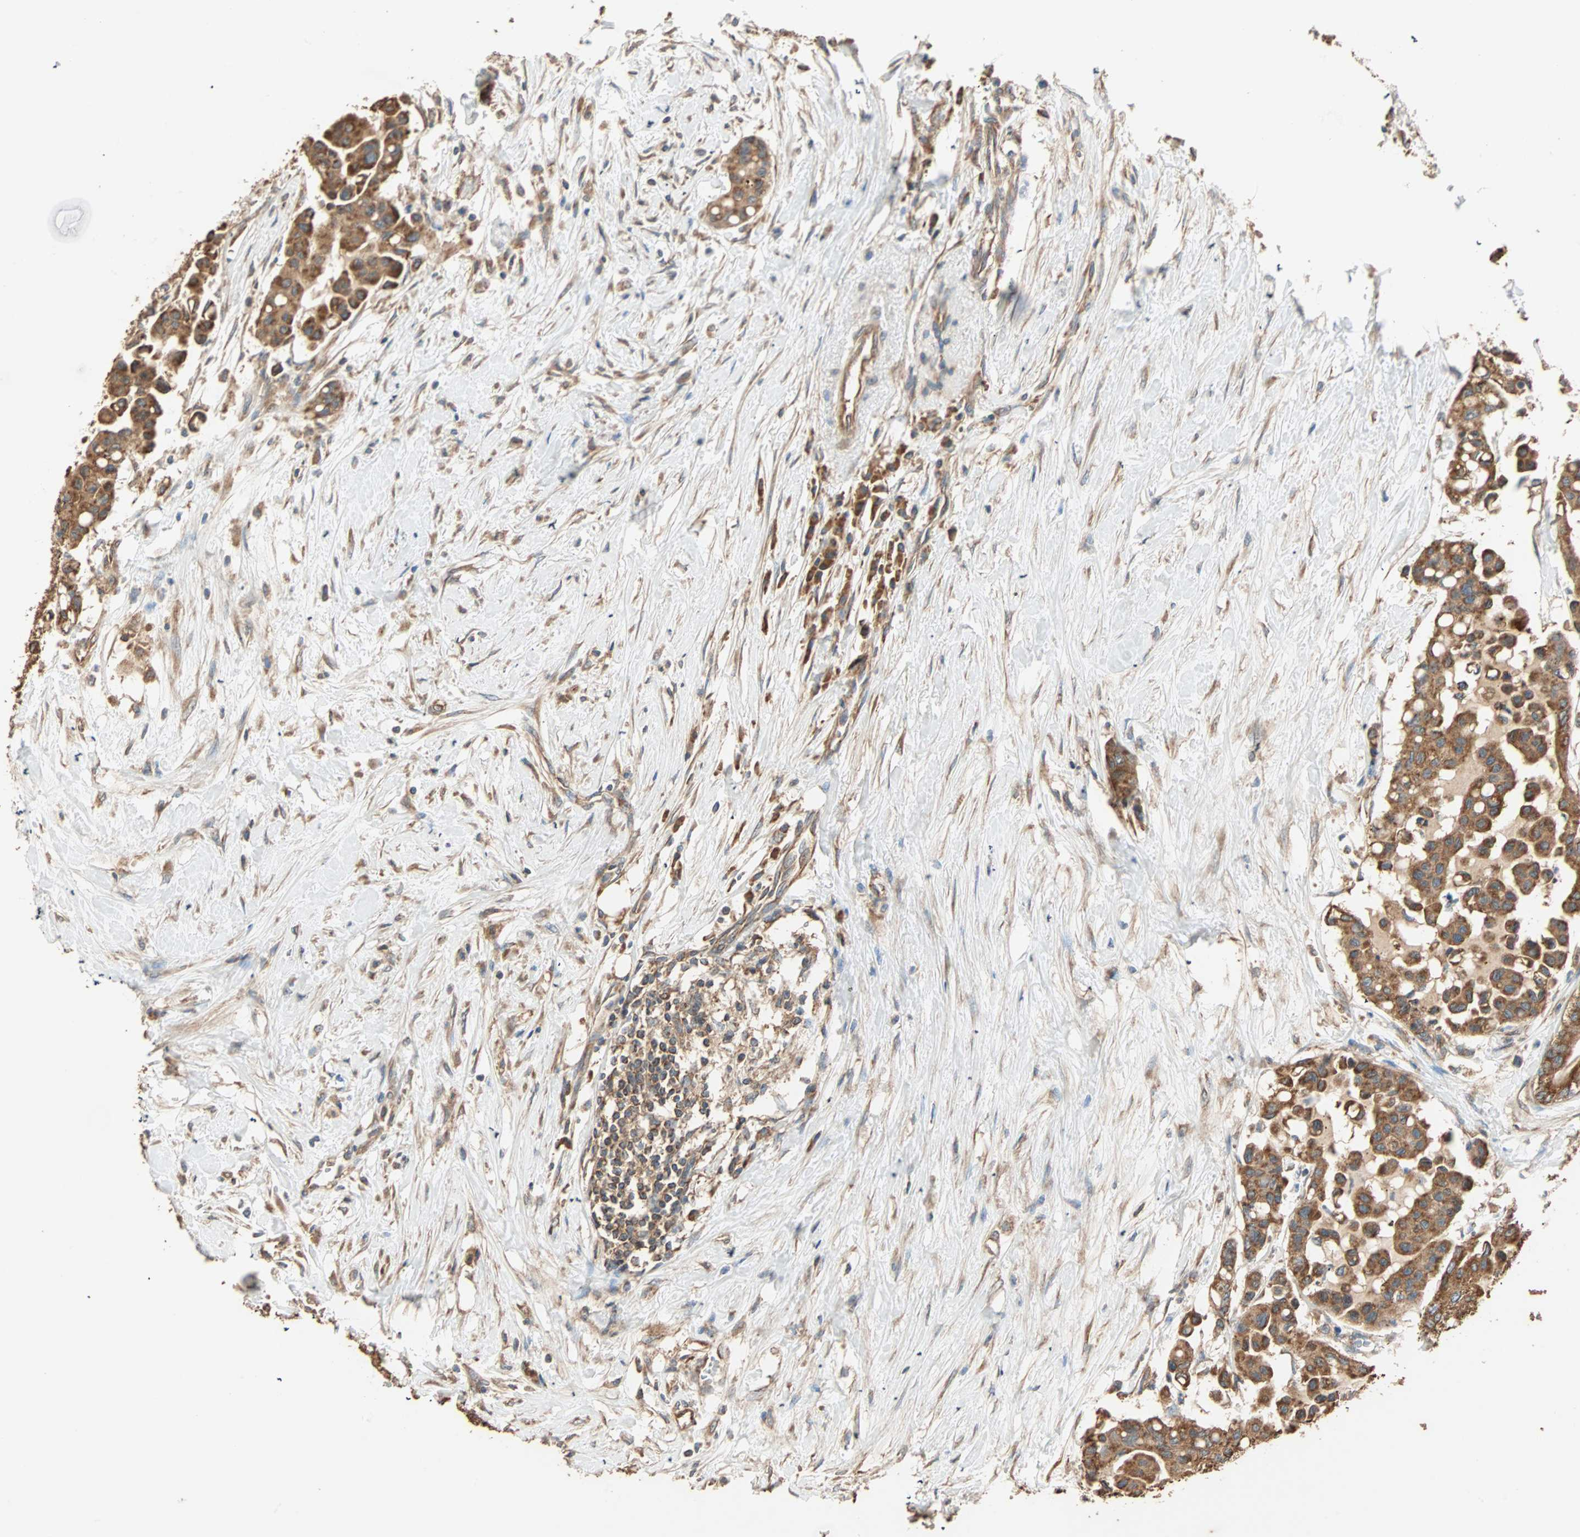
{"staining": {"intensity": "strong", "quantity": ">75%", "location": "cytoplasmic/membranous"}, "tissue": "colorectal cancer", "cell_type": "Tumor cells", "image_type": "cancer", "snomed": [{"axis": "morphology", "description": "Normal tissue, NOS"}, {"axis": "morphology", "description": "Adenocarcinoma, NOS"}, {"axis": "topography", "description": "Colon"}], "caption": "Protein staining displays strong cytoplasmic/membranous positivity in about >75% of tumor cells in colorectal cancer (adenocarcinoma).", "gene": "EIF4G2", "patient": {"sex": "male", "age": 82}}